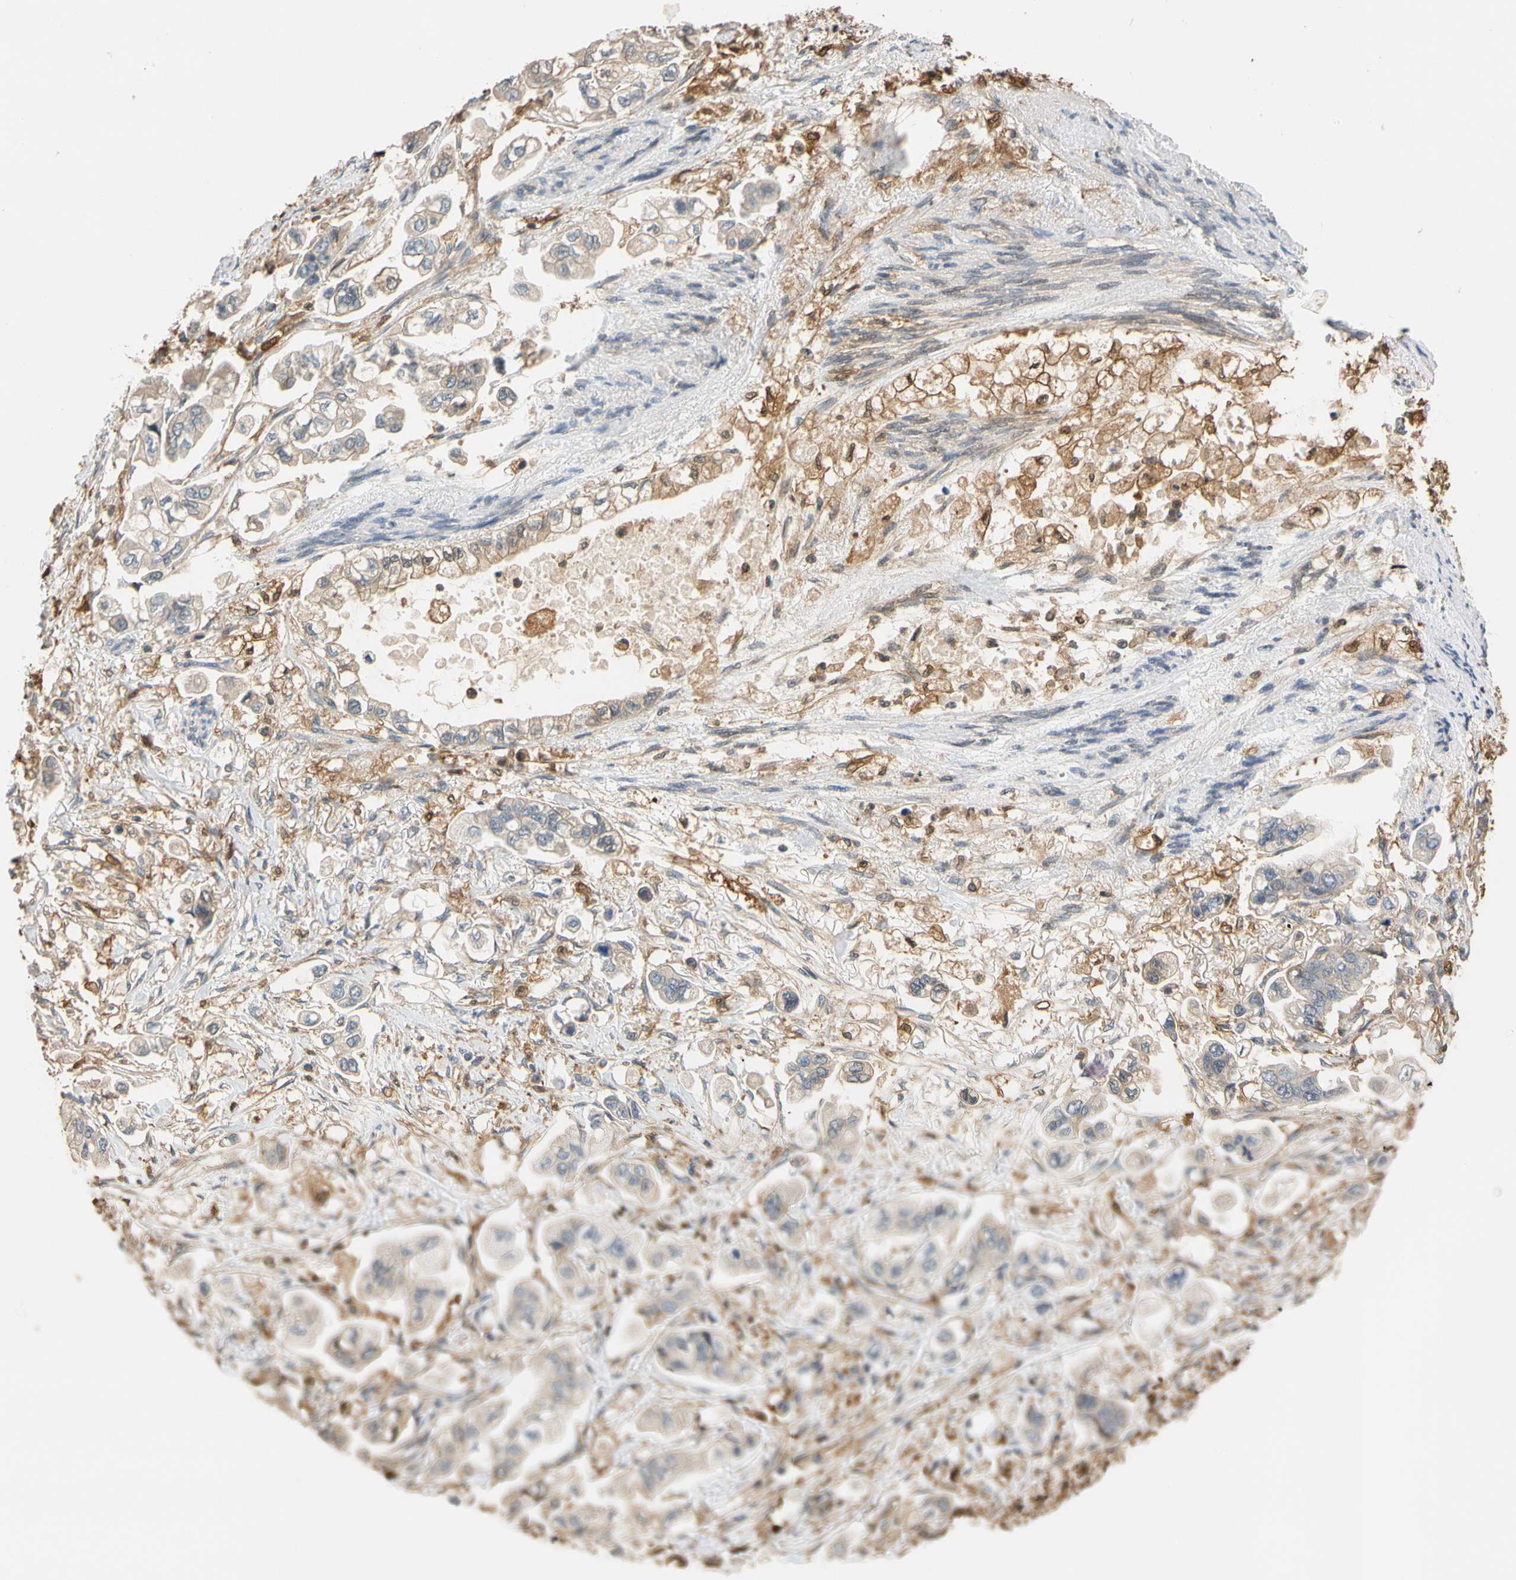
{"staining": {"intensity": "weak", "quantity": "<25%", "location": "cytoplasmic/membranous"}, "tissue": "stomach cancer", "cell_type": "Tumor cells", "image_type": "cancer", "snomed": [{"axis": "morphology", "description": "Adenocarcinoma, NOS"}, {"axis": "topography", "description": "Stomach"}], "caption": "Immunohistochemistry of human adenocarcinoma (stomach) displays no expression in tumor cells. The staining is performed using DAB (3,3'-diaminobenzidine) brown chromogen with nuclei counter-stained in using hematoxylin.", "gene": "GPSM2", "patient": {"sex": "male", "age": 62}}